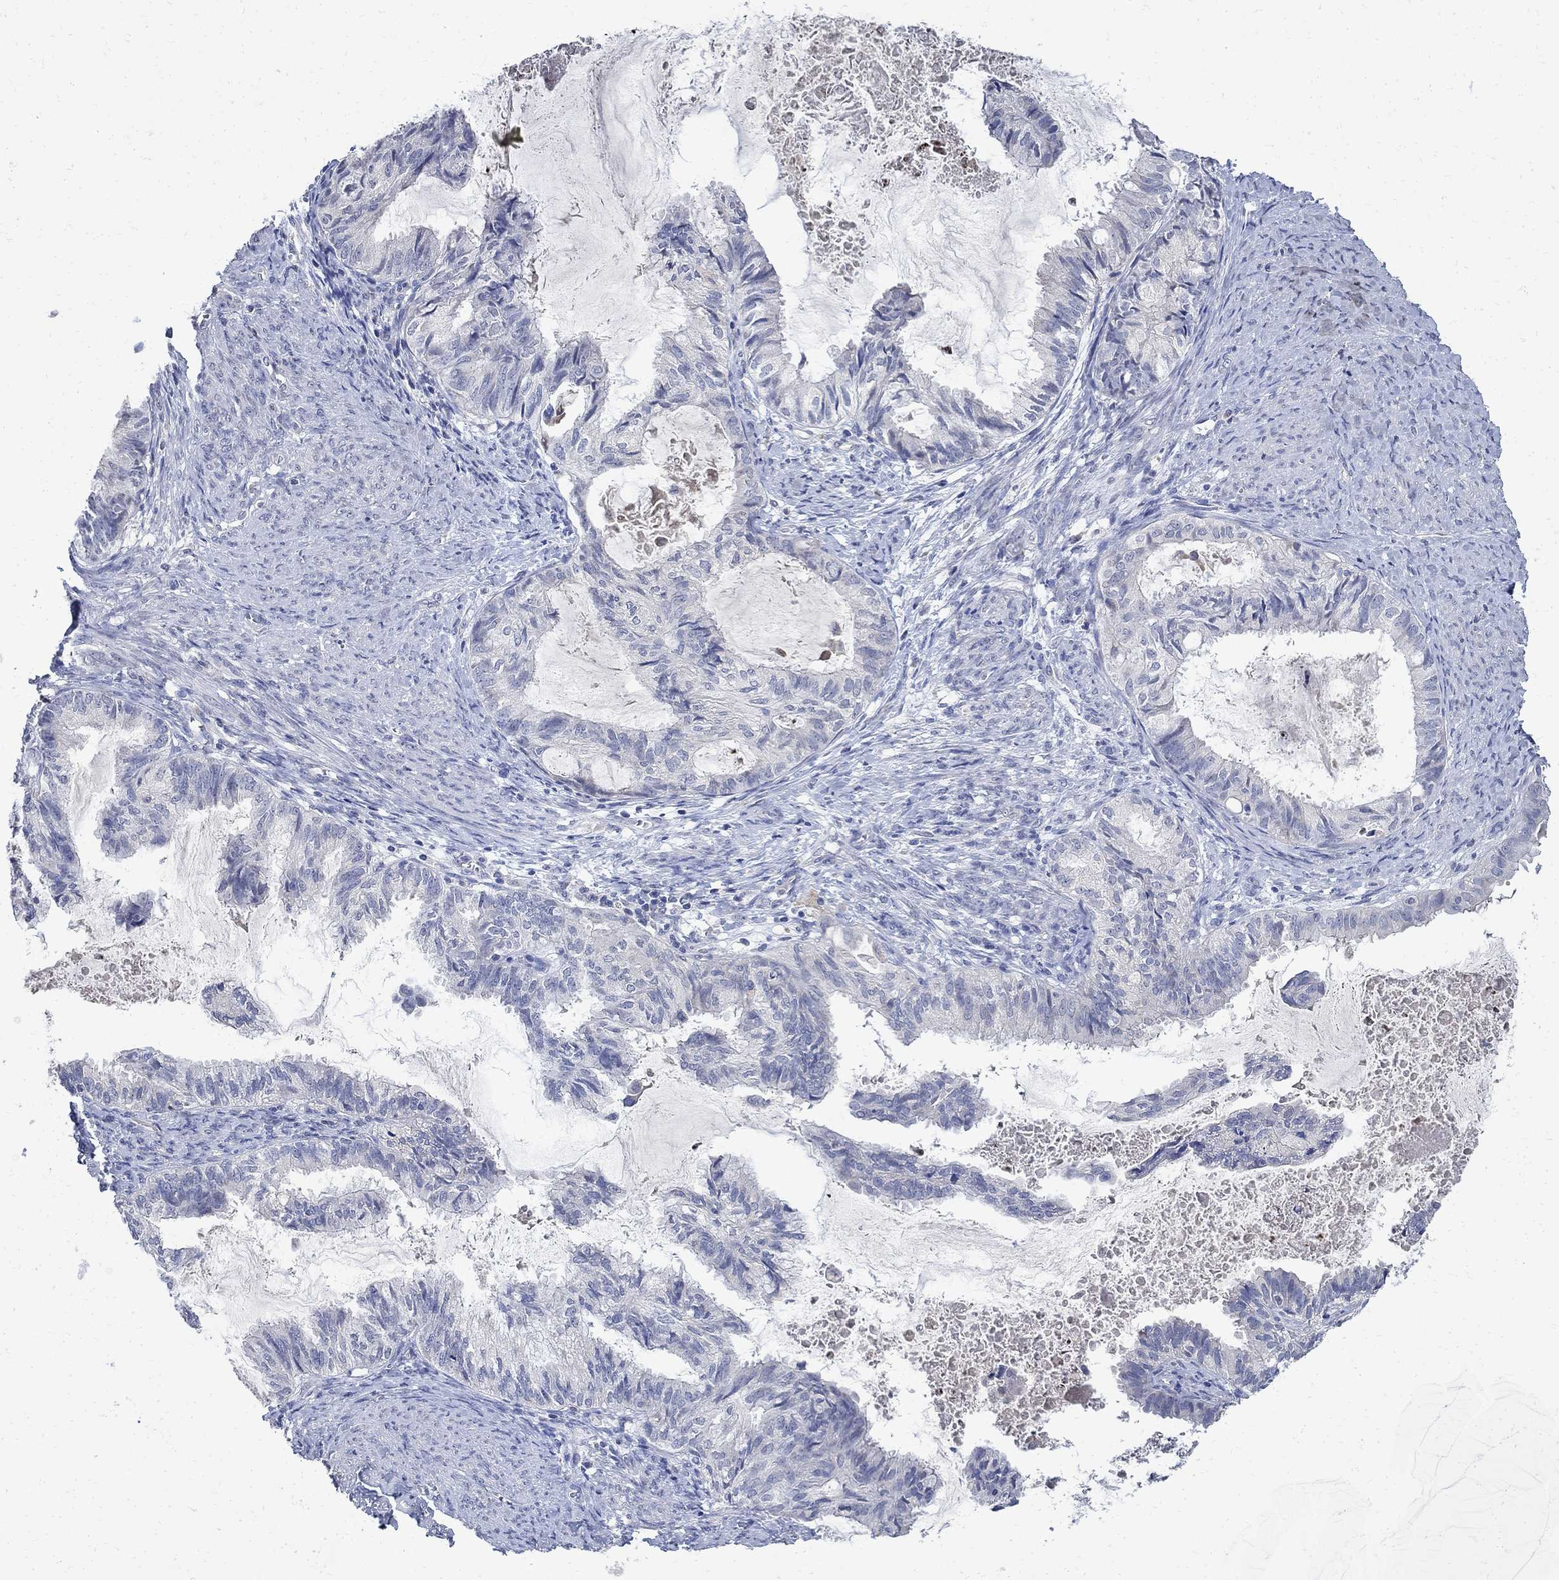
{"staining": {"intensity": "negative", "quantity": "none", "location": "none"}, "tissue": "endometrial cancer", "cell_type": "Tumor cells", "image_type": "cancer", "snomed": [{"axis": "morphology", "description": "Adenocarcinoma, NOS"}, {"axis": "topography", "description": "Endometrium"}], "caption": "Tumor cells are negative for protein expression in human endometrial cancer. (Brightfield microscopy of DAB (3,3'-diaminobenzidine) immunohistochemistry at high magnification).", "gene": "TMEM169", "patient": {"sex": "female", "age": 86}}